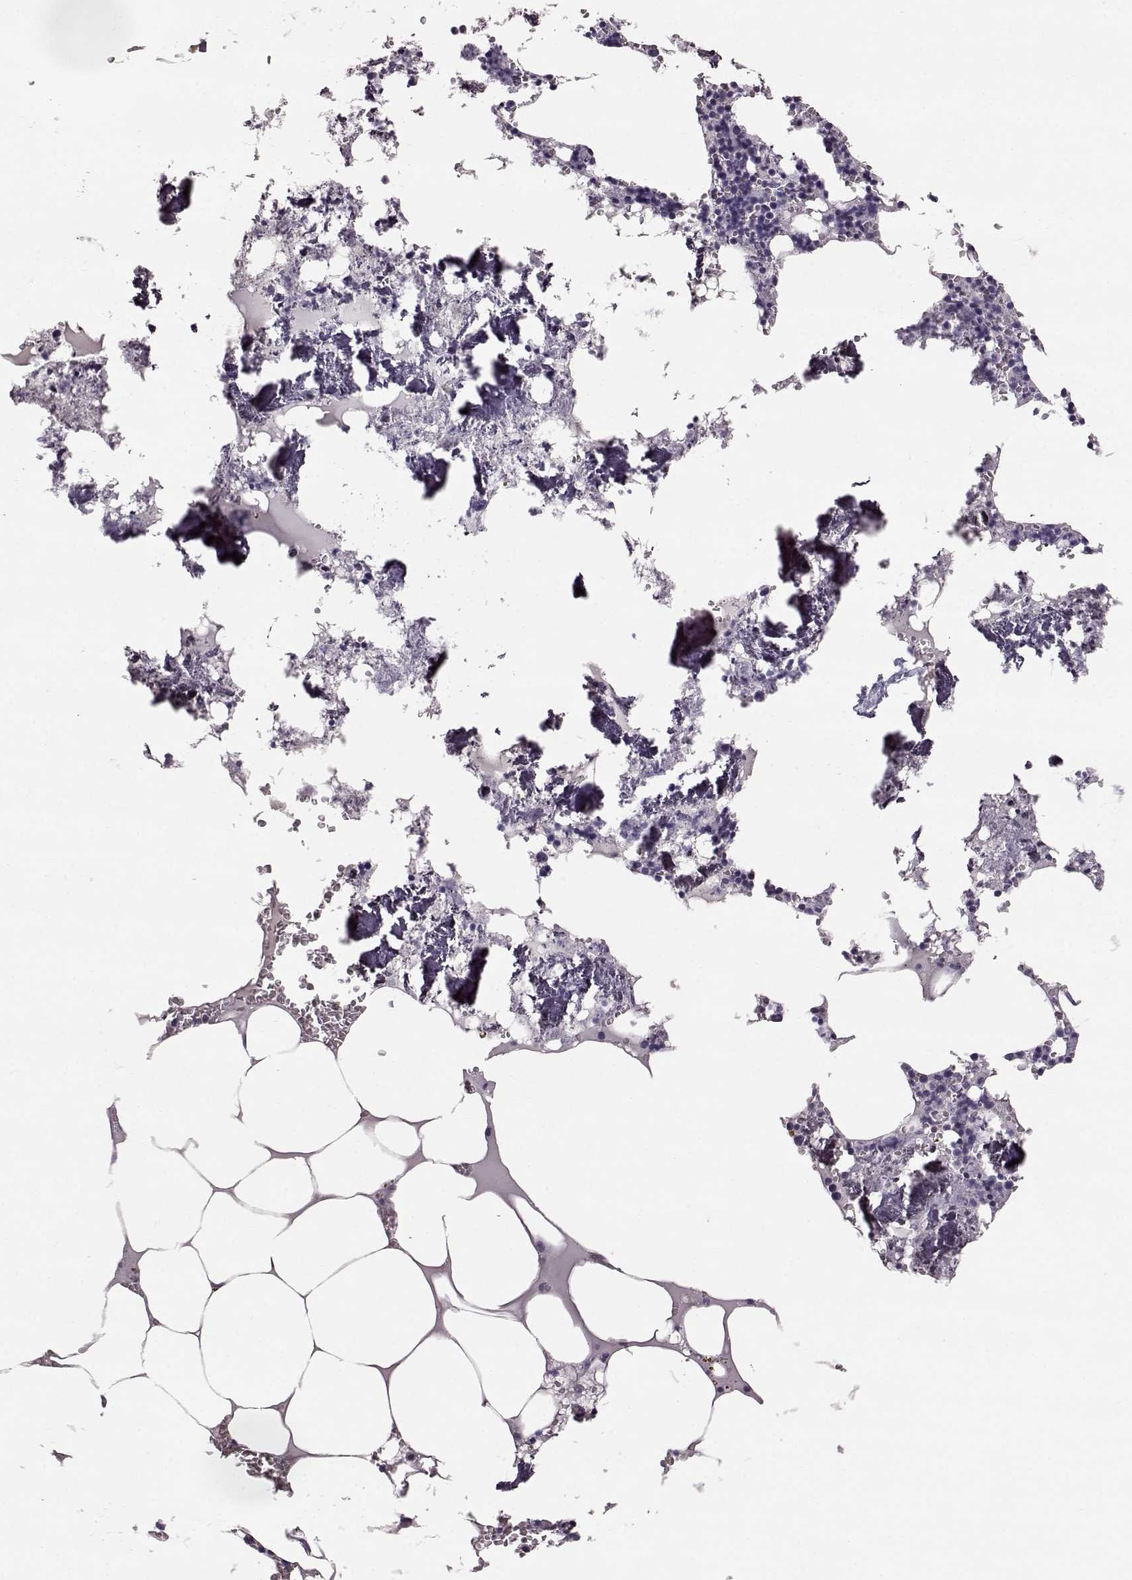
{"staining": {"intensity": "negative", "quantity": "none", "location": "none"}, "tissue": "bone marrow", "cell_type": "Hematopoietic cells", "image_type": "normal", "snomed": [{"axis": "morphology", "description": "Normal tissue, NOS"}, {"axis": "topography", "description": "Bone marrow"}], "caption": "Image shows no significant protein staining in hematopoietic cells of unremarkable bone marrow.", "gene": "NPTXR", "patient": {"sex": "male", "age": 54}}